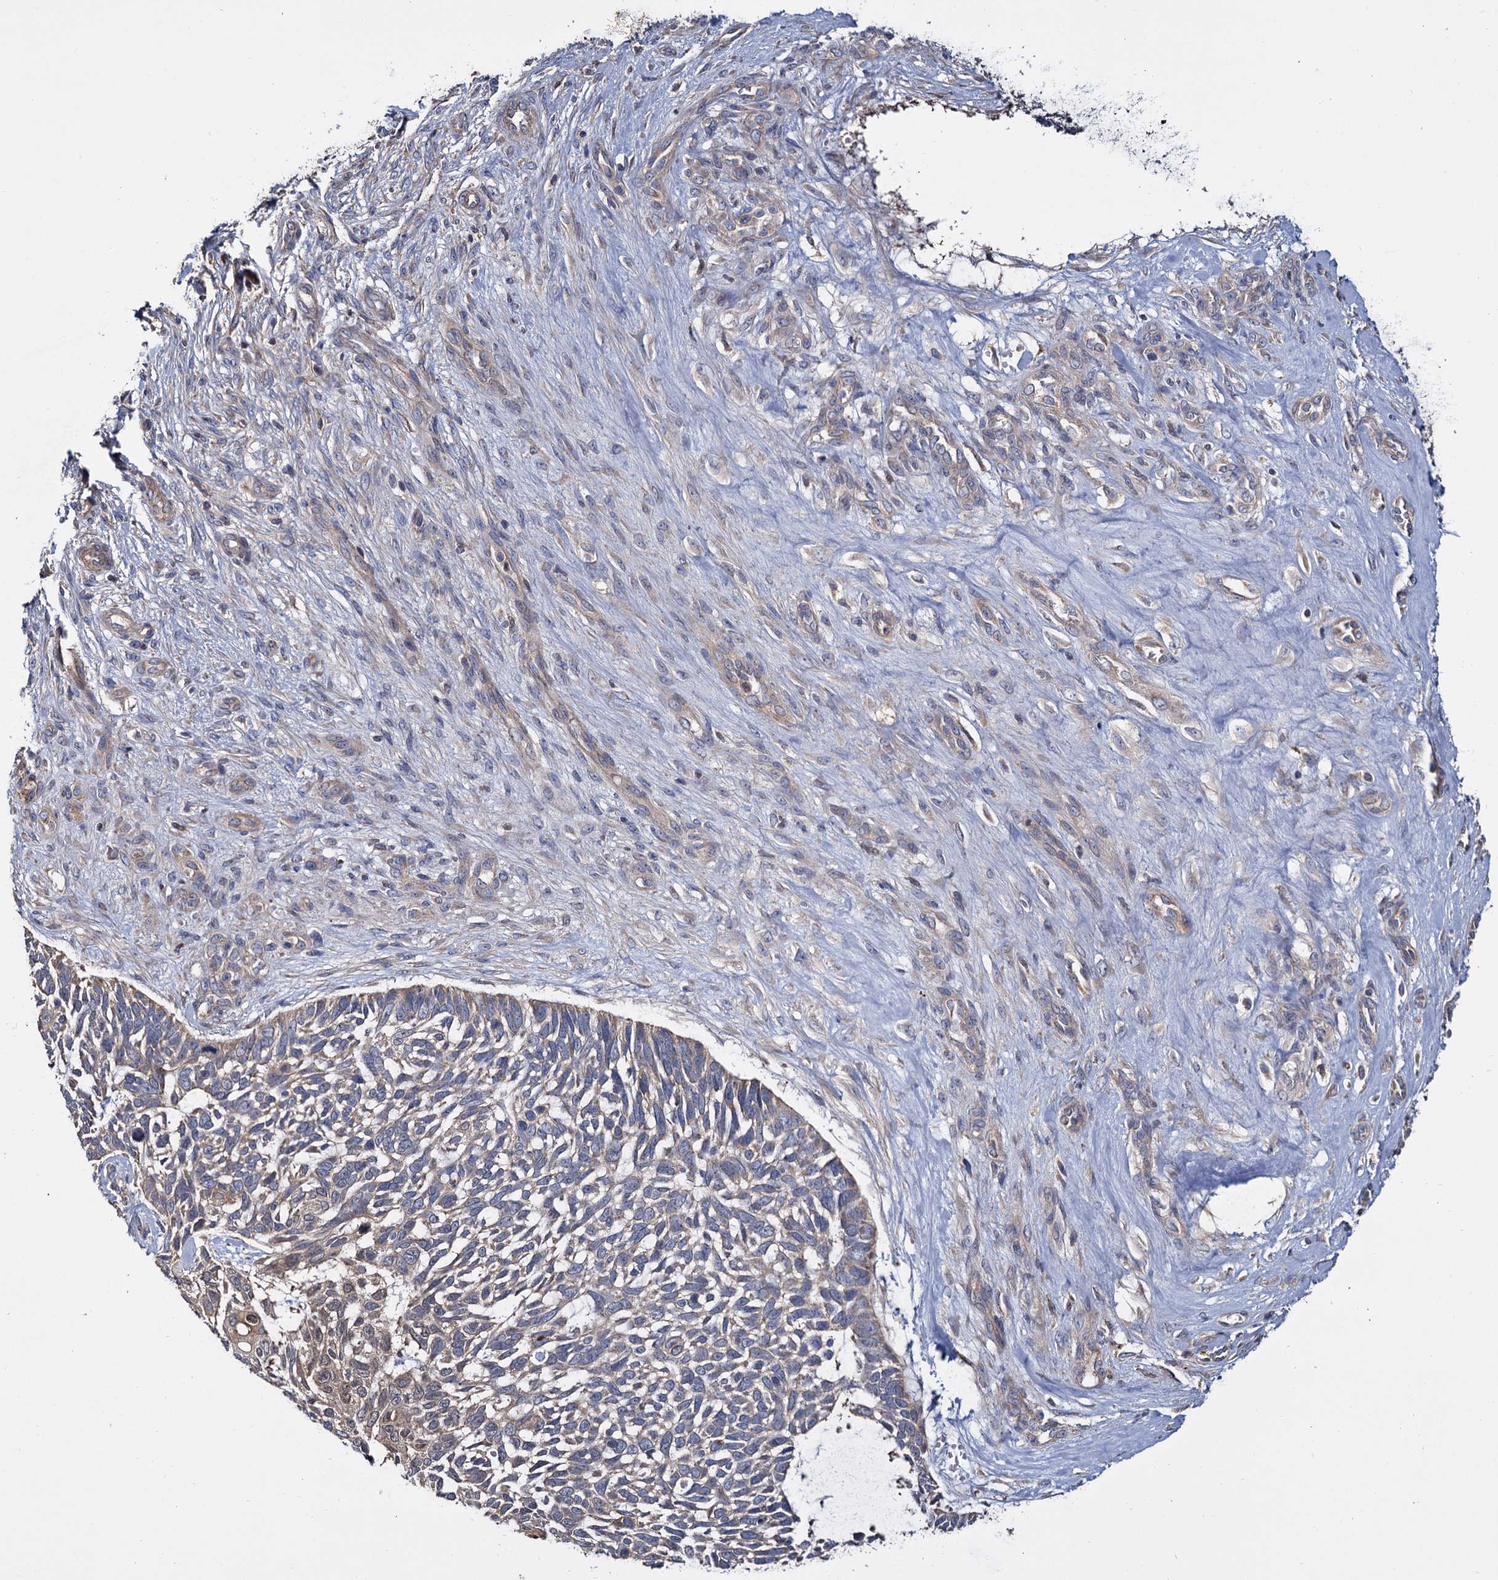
{"staining": {"intensity": "negative", "quantity": "none", "location": "none"}, "tissue": "skin cancer", "cell_type": "Tumor cells", "image_type": "cancer", "snomed": [{"axis": "morphology", "description": "Basal cell carcinoma"}, {"axis": "topography", "description": "Skin"}], "caption": "High power microscopy histopathology image of an IHC micrograph of skin basal cell carcinoma, revealing no significant positivity in tumor cells.", "gene": "CEP192", "patient": {"sex": "male", "age": 88}}